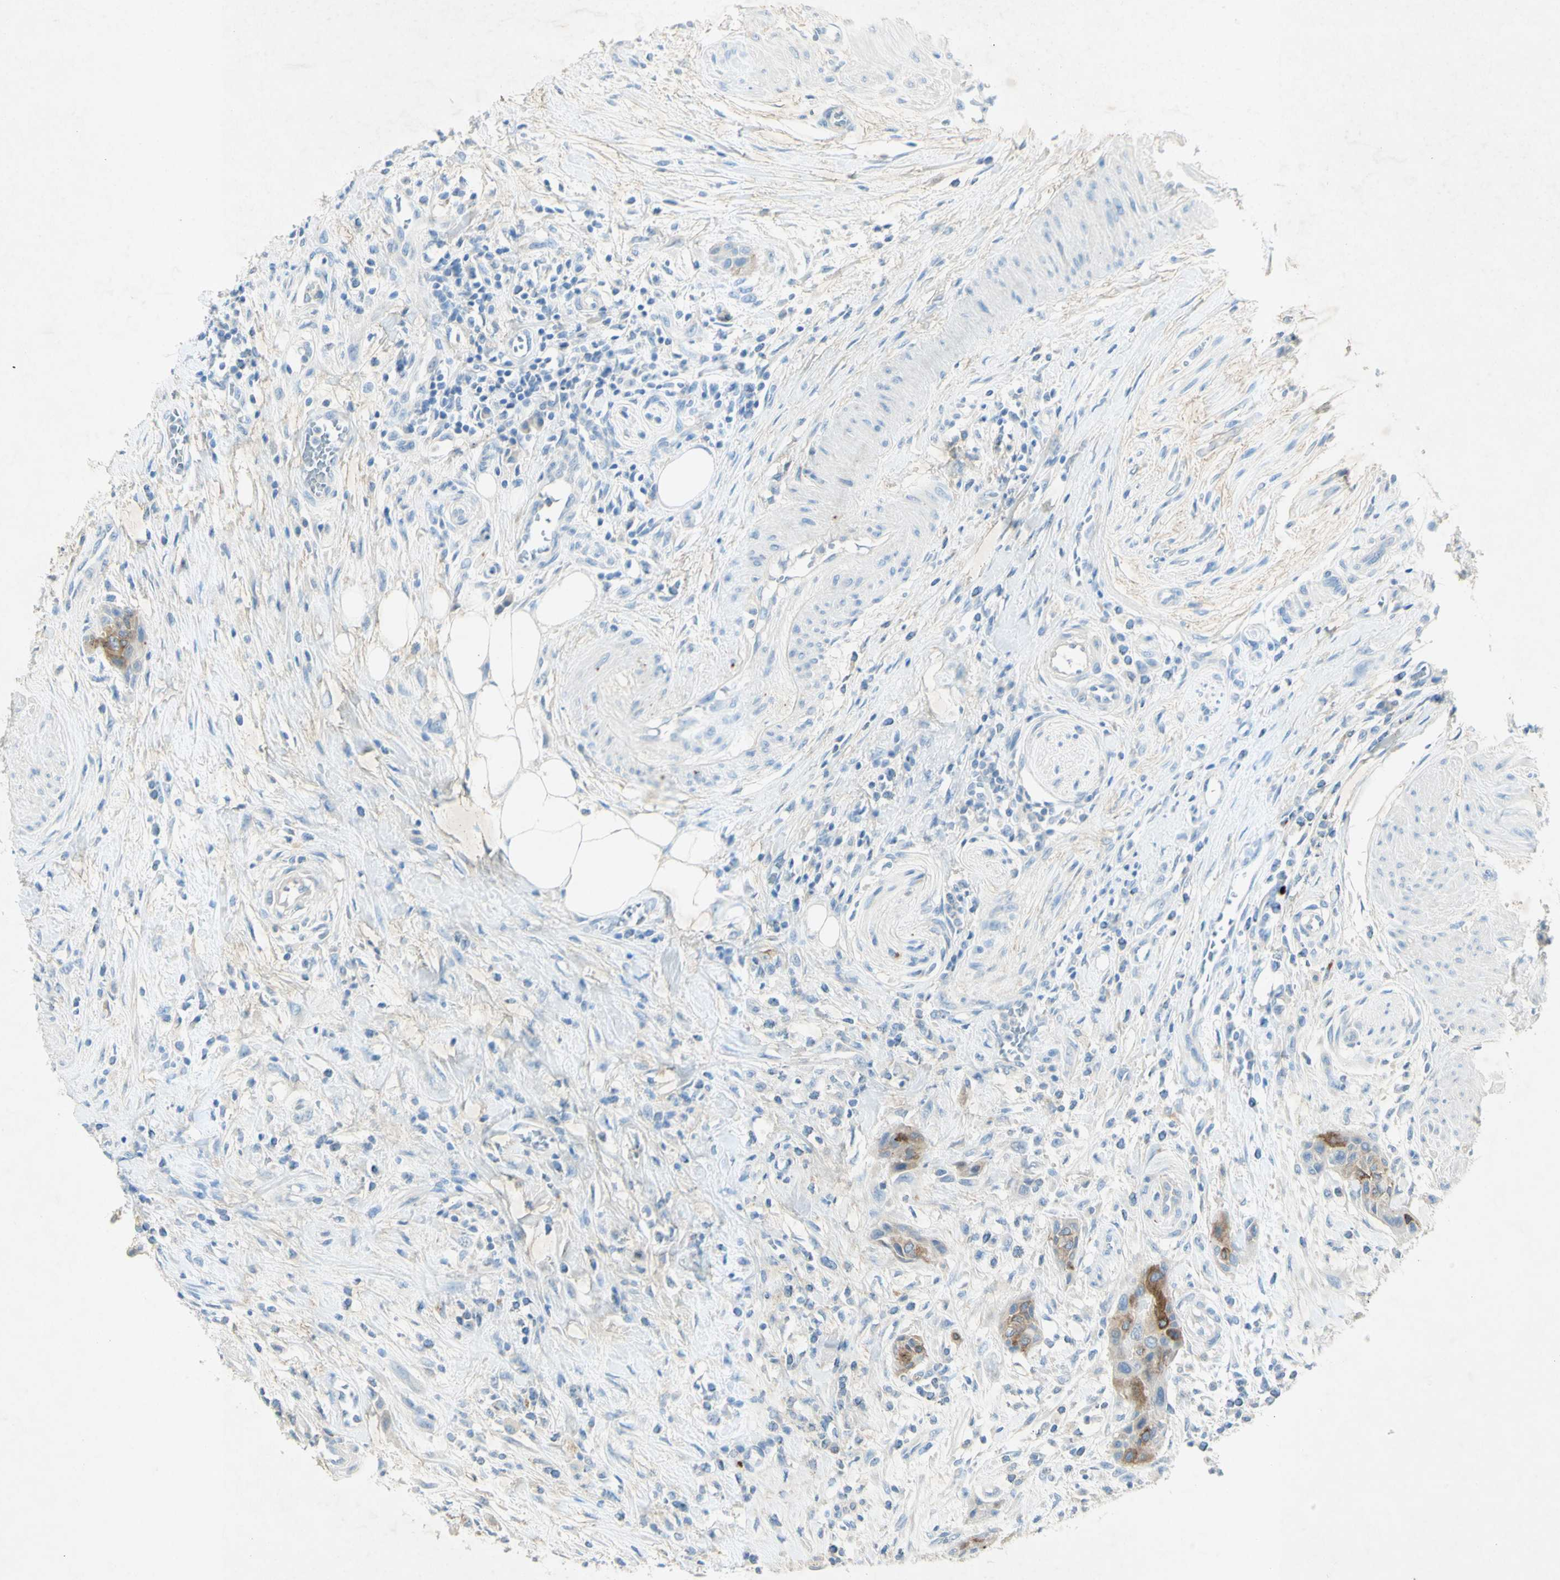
{"staining": {"intensity": "moderate", "quantity": ">75%", "location": "cytoplasmic/membranous"}, "tissue": "urothelial cancer", "cell_type": "Tumor cells", "image_type": "cancer", "snomed": [{"axis": "morphology", "description": "Urothelial carcinoma, High grade"}, {"axis": "topography", "description": "Urinary bladder"}], "caption": "High-grade urothelial carcinoma tissue exhibits moderate cytoplasmic/membranous positivity in approximately >75% of tumor cells", "gene": "GDF15", "patient": {"sex": "male", "age": 35}}